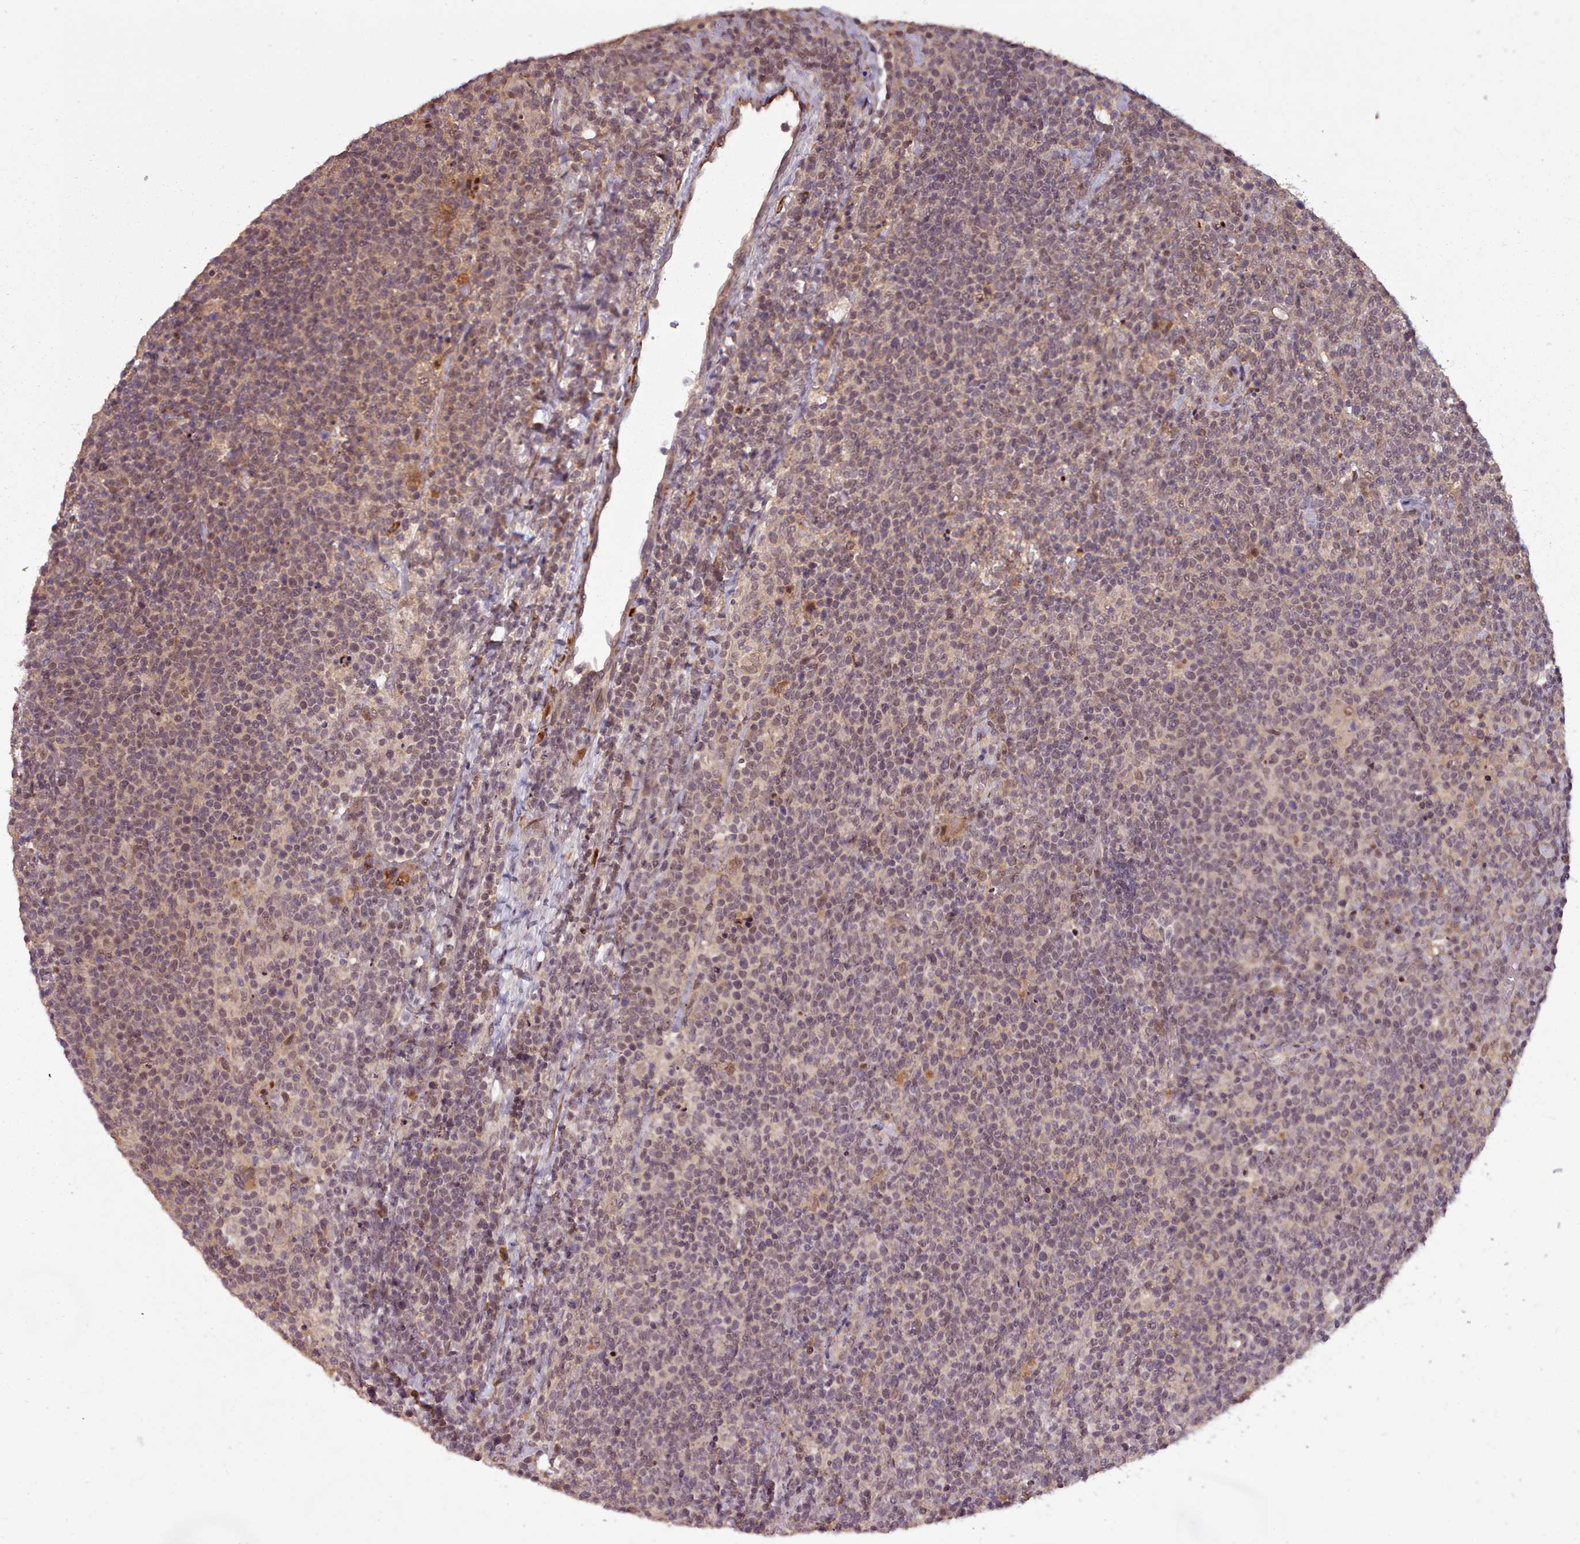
{"staining": {"intensity": "weak", "quantity": "25%-75%", "location": "nuclear"}, "tissue": "lymphoma", "cell_type": "Tumor cells", "image_type": "cancer", "snomed": [{"axis": "morphology", "description": "Malignant lymphoma, non-Hodgkin's type, High grade"}, {"axis": "topography", "description": "Lymph node"}], "caption": "Protein expression by IHC exhibits weak nuclear staining in approximately 25%-75% of tumor cells in lymphoma.", "gene": "CDC6", "patient": {"sex": "male", "age": 61}}